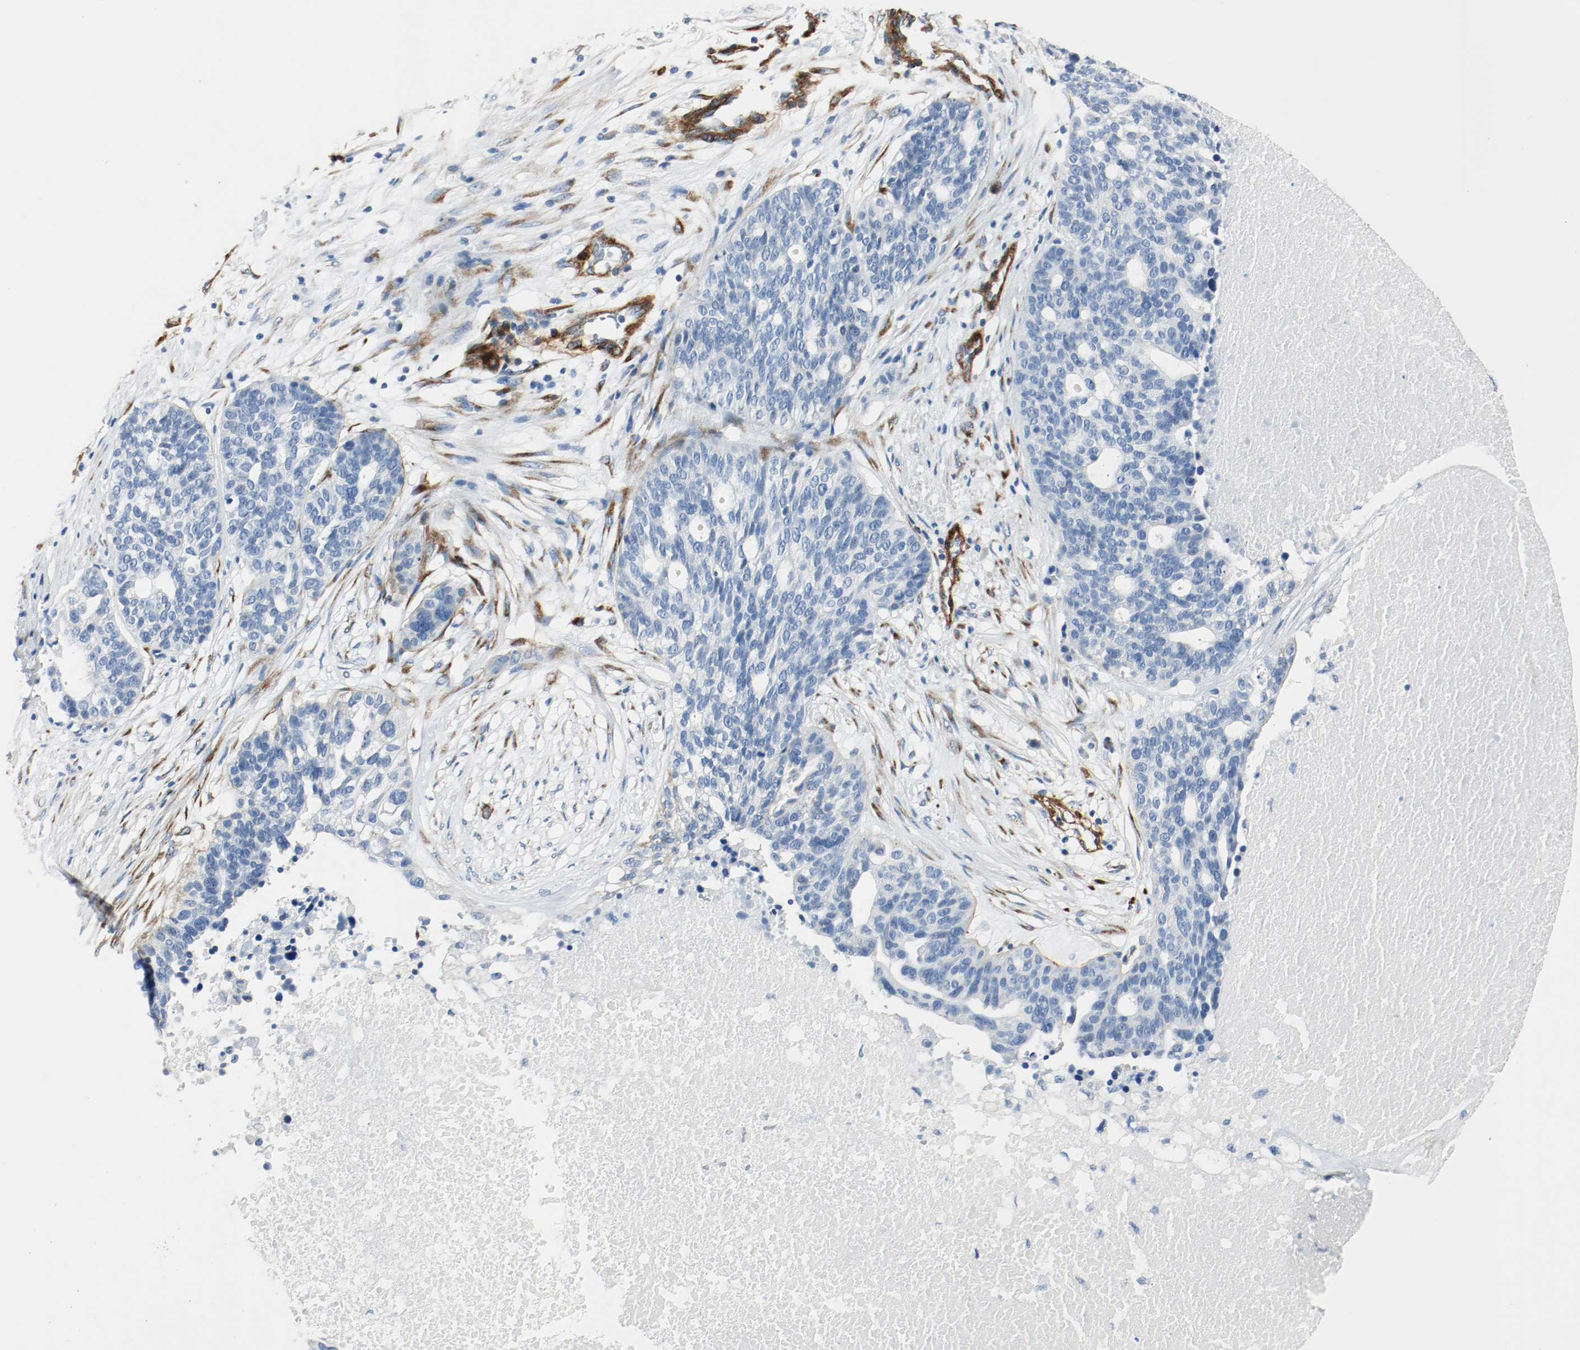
{"staining": {"intensity": "negative", "quantity": "none", "location": "none"}, "tissue": "ovarian cancer", "cell_type": "Tumor cells", "image_type": "cancer", "snomed": [{"axis": "morphology", "description": "Cystadenocarcinoma, serous, NOS"}, {"axis": "topography", "description": "Ovary"}], "caption": "This is an IHC micrograph of human serous cystadenocarcinoma (ovarian). There is no positivity in tumor cells.", "gene": "LAMB1", "patient": {"sex": "female", "age": 59}}